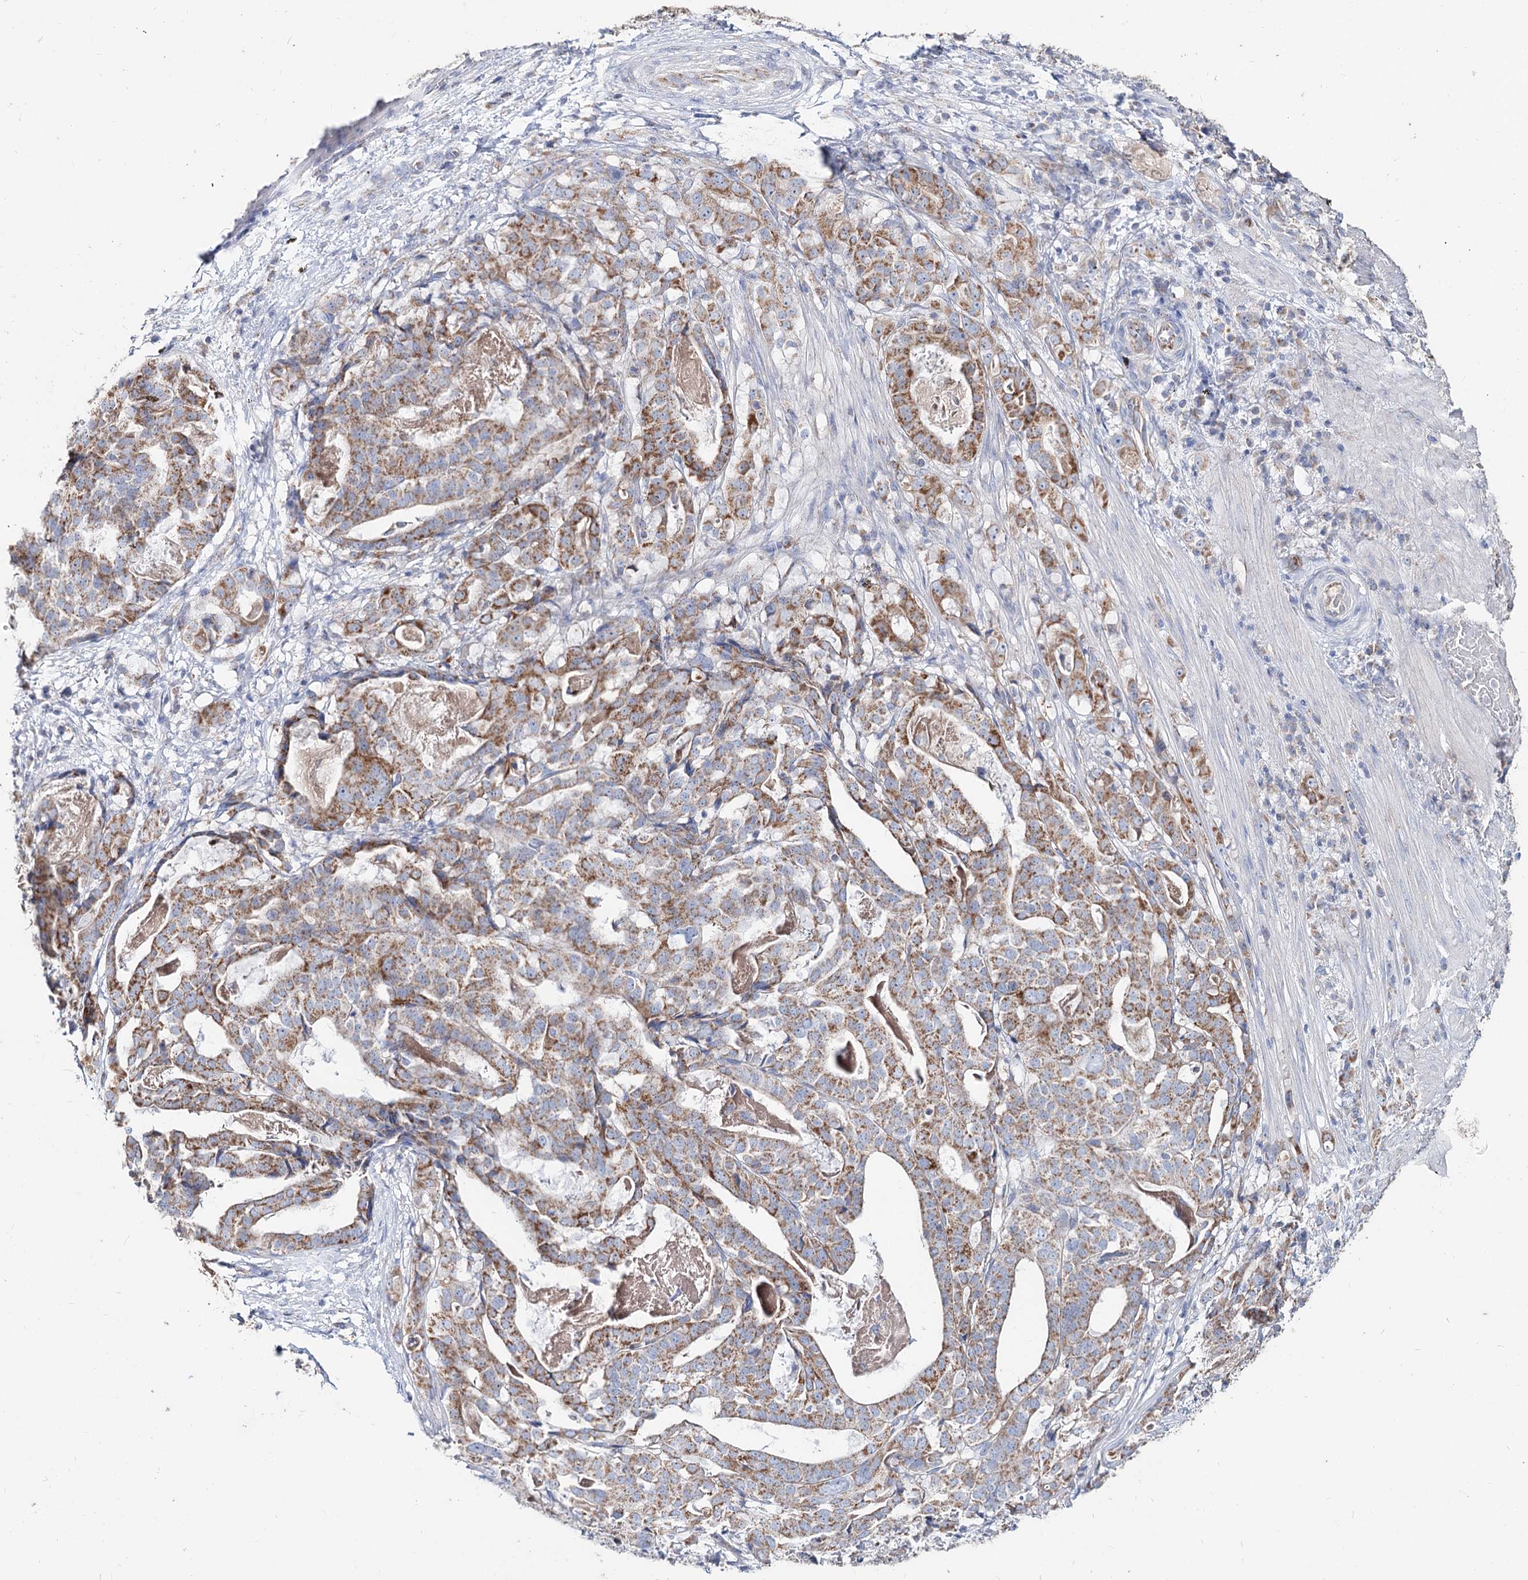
{"staining": {"intensity": "moderate", "quantity": ">75%", "location": "cytoplasmic/membranous"}, "tissue": "stomach cancer", "cell_type": "Tumor cells", "image_type": "cancer", "snomed": [{"axis": "morphology", "description": "Adenocarcinoma, NOS"}, {"axis": "topography", "description": "Stomach"}], "caption": "Stomach cancer was stained to show a protein in brown. There is medium levels of moderate cytoplasmic/membranous staining in about >75% of tumor cells.", "gene": "MCCC2", "patient": {"sex": "male", "age": 48}}